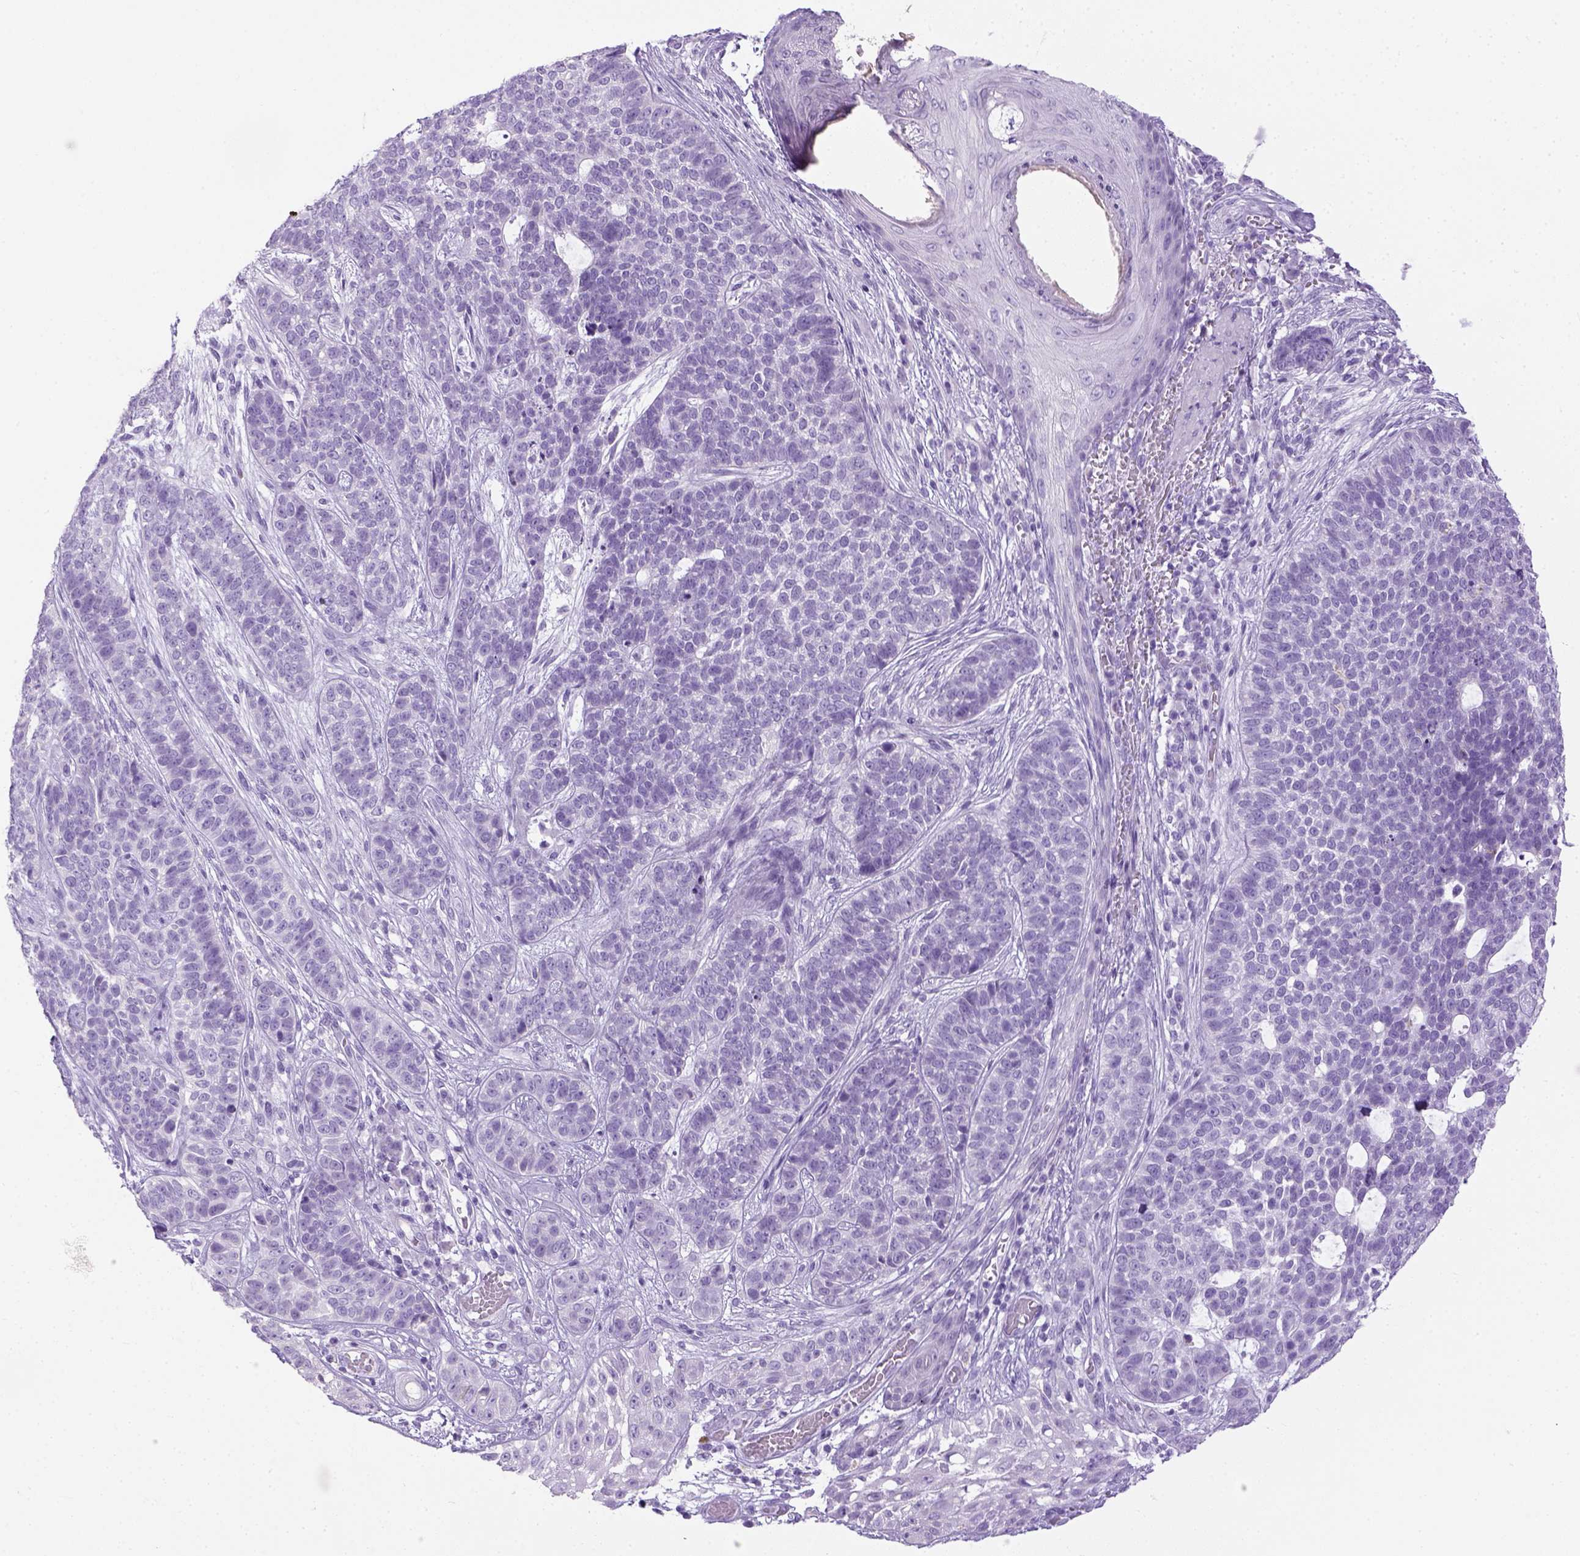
{"staining": {"intensity": "negative", "quantity": "none", "location": "none"}, "tissue": "skin cancer", "cell_type": "Tumor cells", "image_type": "cancer", "snomed": [{"axis": "morphology", "description": "Basal cell carcinoma"}, {"axis": "topography", "description": "Skin"}], "caption": "The micrograph exhibits no significant expression in tumor cells of skin cancer.", "gene": "LGSN", "patient": {"sex": "female", "age": 69}}